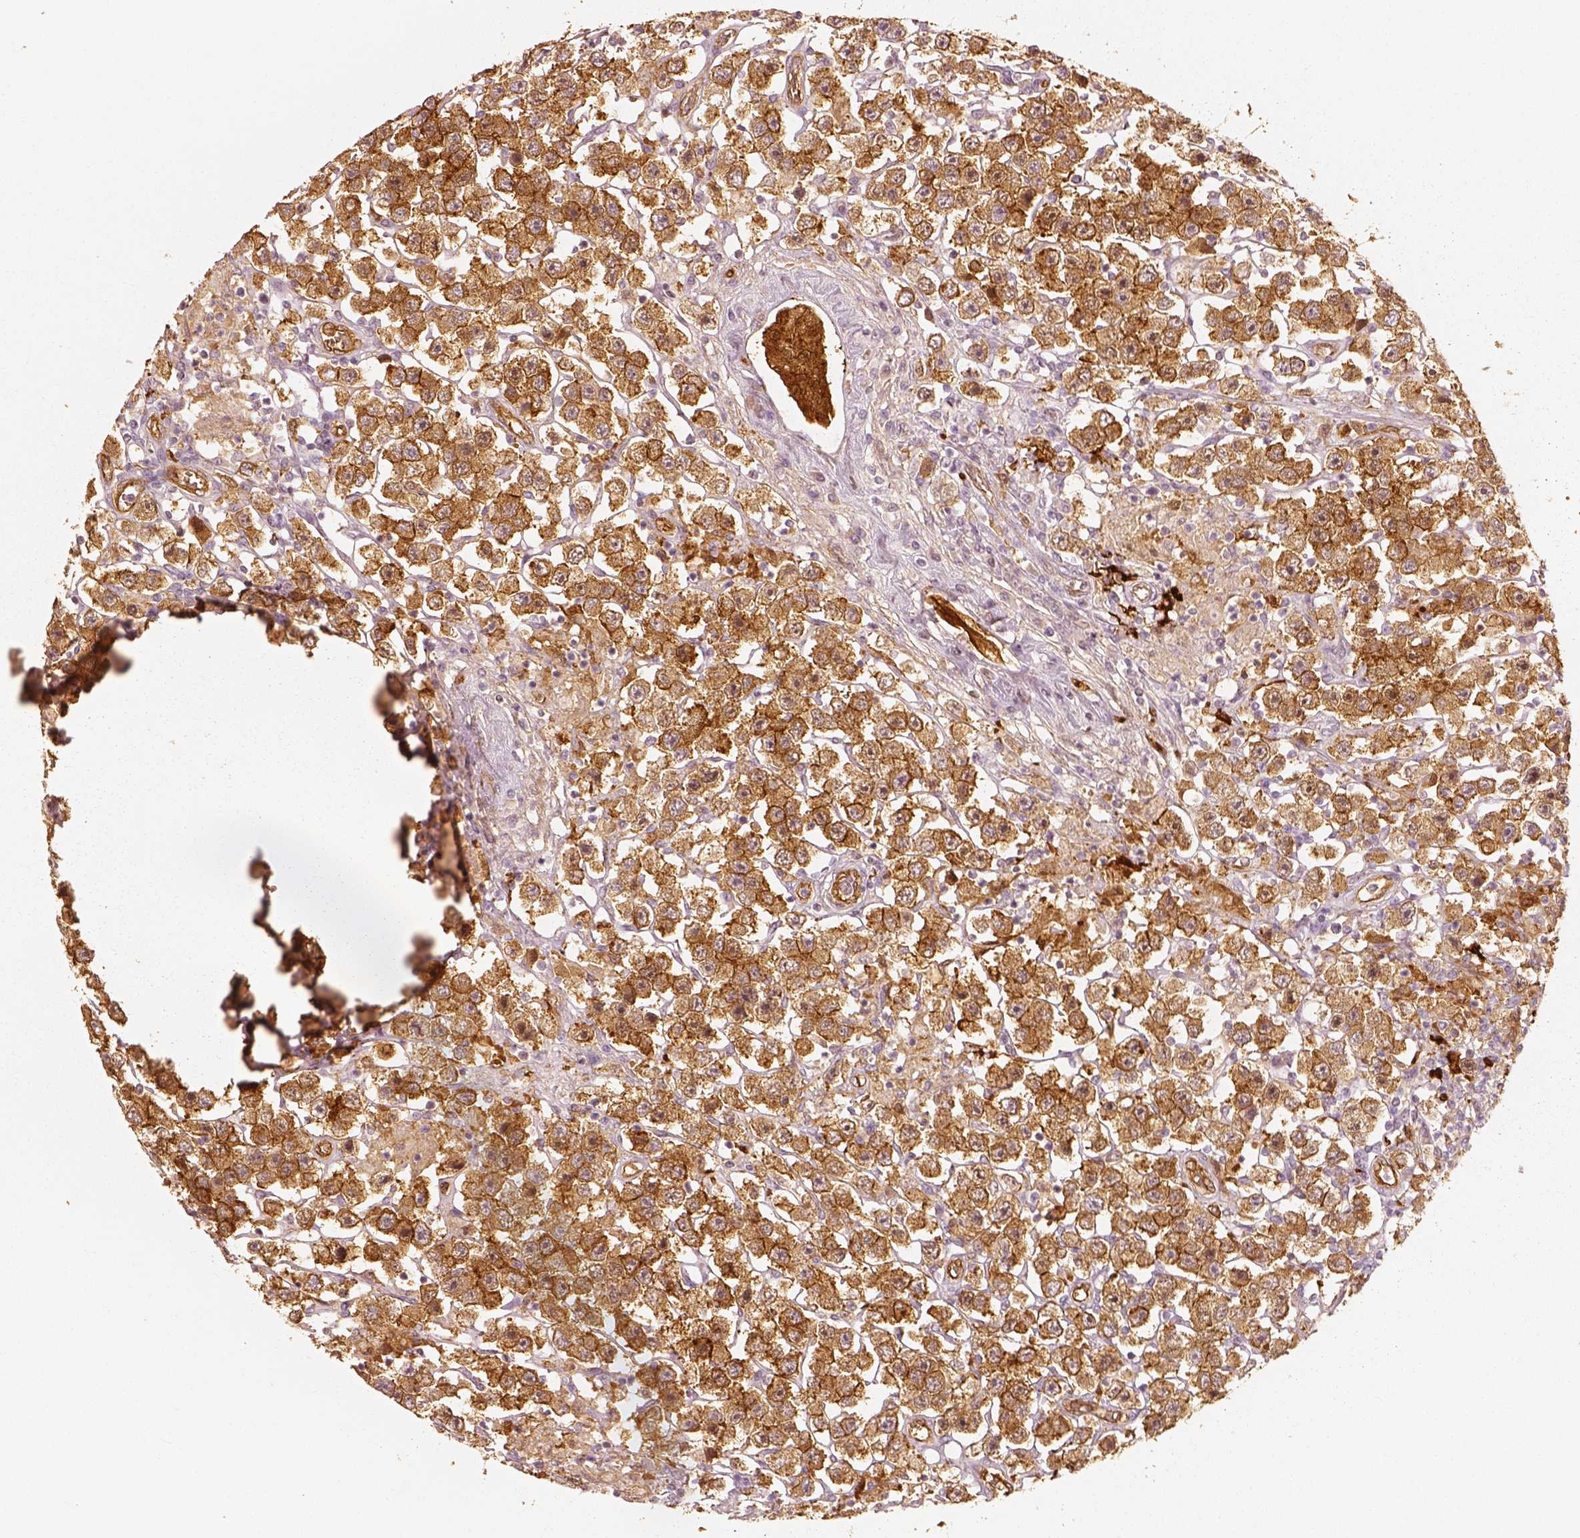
{"staining": {"intensity": "moderate", "quantity": ">75%", "location": "cytoplasmic/membranous"}, "tissue": "testis cancer", "cell_type": "Tumor cells", "image_type": "cancer", "snomed": [{"axis": "morphology", "description": "Seminoma, NOS"}, {"axis": "topography", "description": "Testis"}], "caption": "The micrograph displays immunohistochemical staining of testis cancer (seminoma). There is moderate cytoplasmic/membranous positivity is present in approximately >75% of tumor cells.", "gene": "FSCN1", "patient": {"sex": "male", "age": 45}}